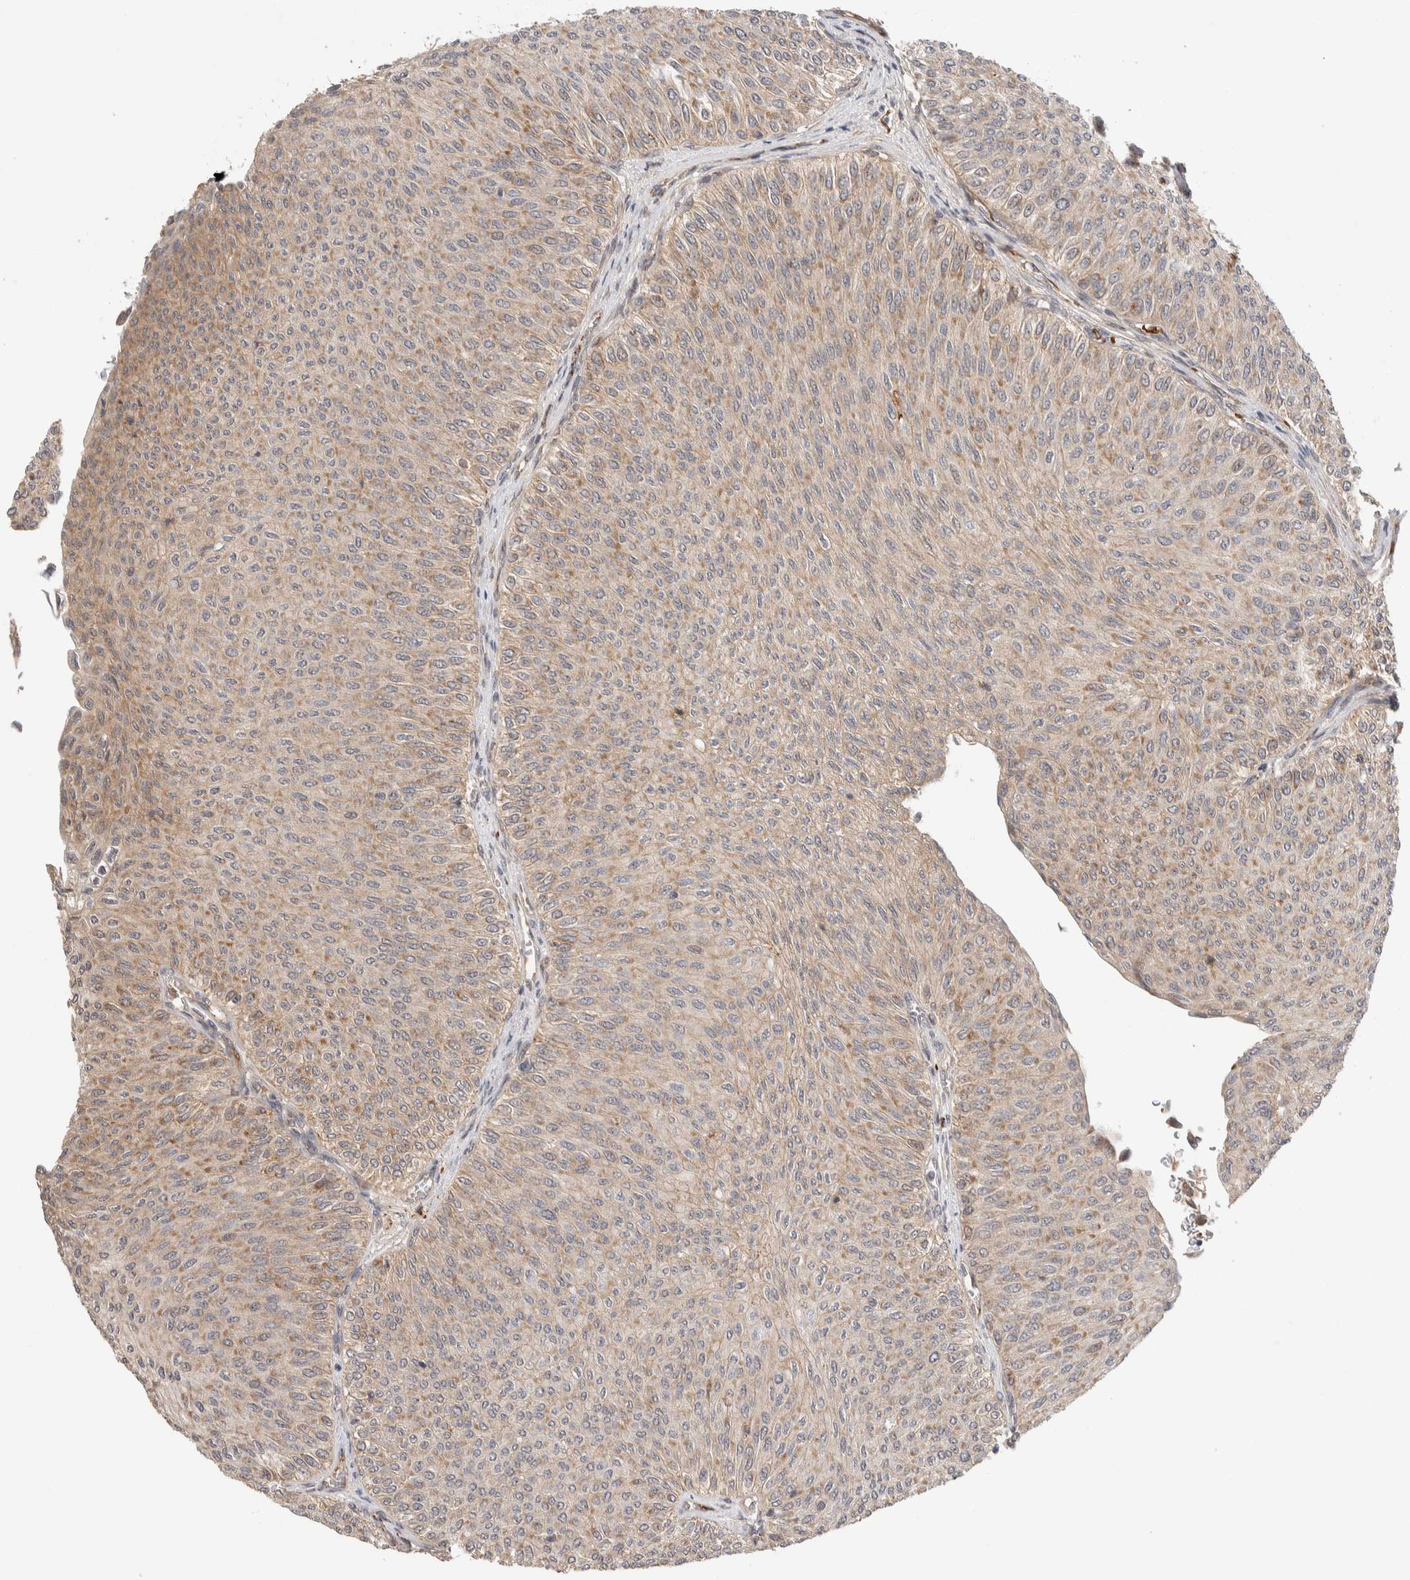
{"staining": {"intensity": "weak", "quantity": ">75%", "location": "cytoplasmic/membranous"}, "tissue": "urothelial cancer", "cell_type": "Tumor cells", "image_type": "cancer", "snomed": [{"axis": "morphology", "description": "Urothelial carcinoma, Low grade"}, {"axis": "topography", "description": "Urinary bladder"}], "caption": "Tumor cells show low levels of weak cytoplasmic/membranous expression in approximately >75% of cells in low-grade urothelial carcinoma.", "gene": "CASK", "patient": {"sex": "male", "age": 78}}